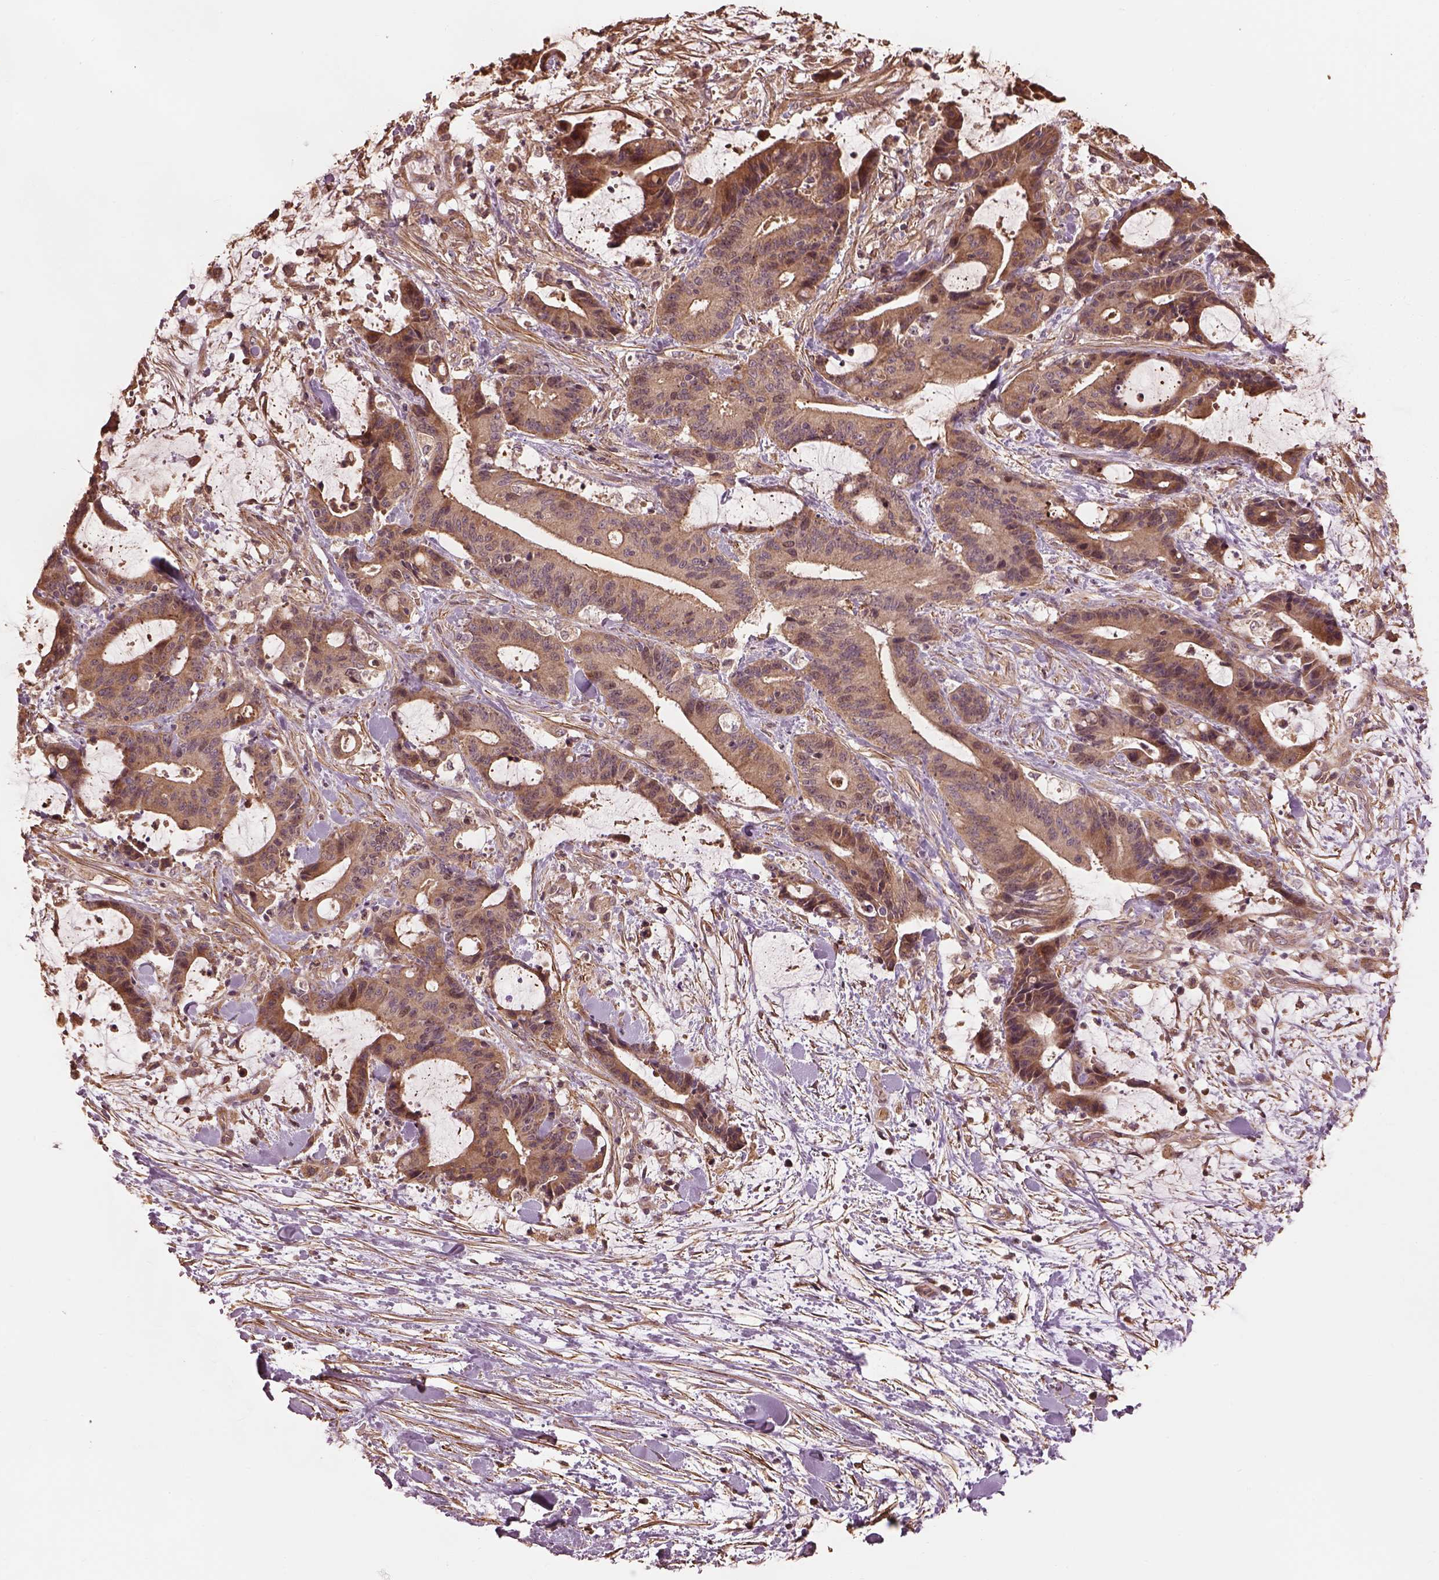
{"staining": {"intensity": "moderate", "quantity": ">75%", "location": "cytoplasmic/membranous"}, "tissue": "liver cancer", "cell_type": "Tumor cells", "image_type": "cancer", "snomed": [{"axis": "morphology", "description": "Cholangiocarcinoma"}, {"axis": "topography", "description": "Liver"}], "caption": "Moderate cytoplasmic/membranous staining is seen in about >75% of tumor cells in liver cancer (cholangiocarcinoma).", "gene": "METTL4", "patient": {"sex": "female", "age": 73}}